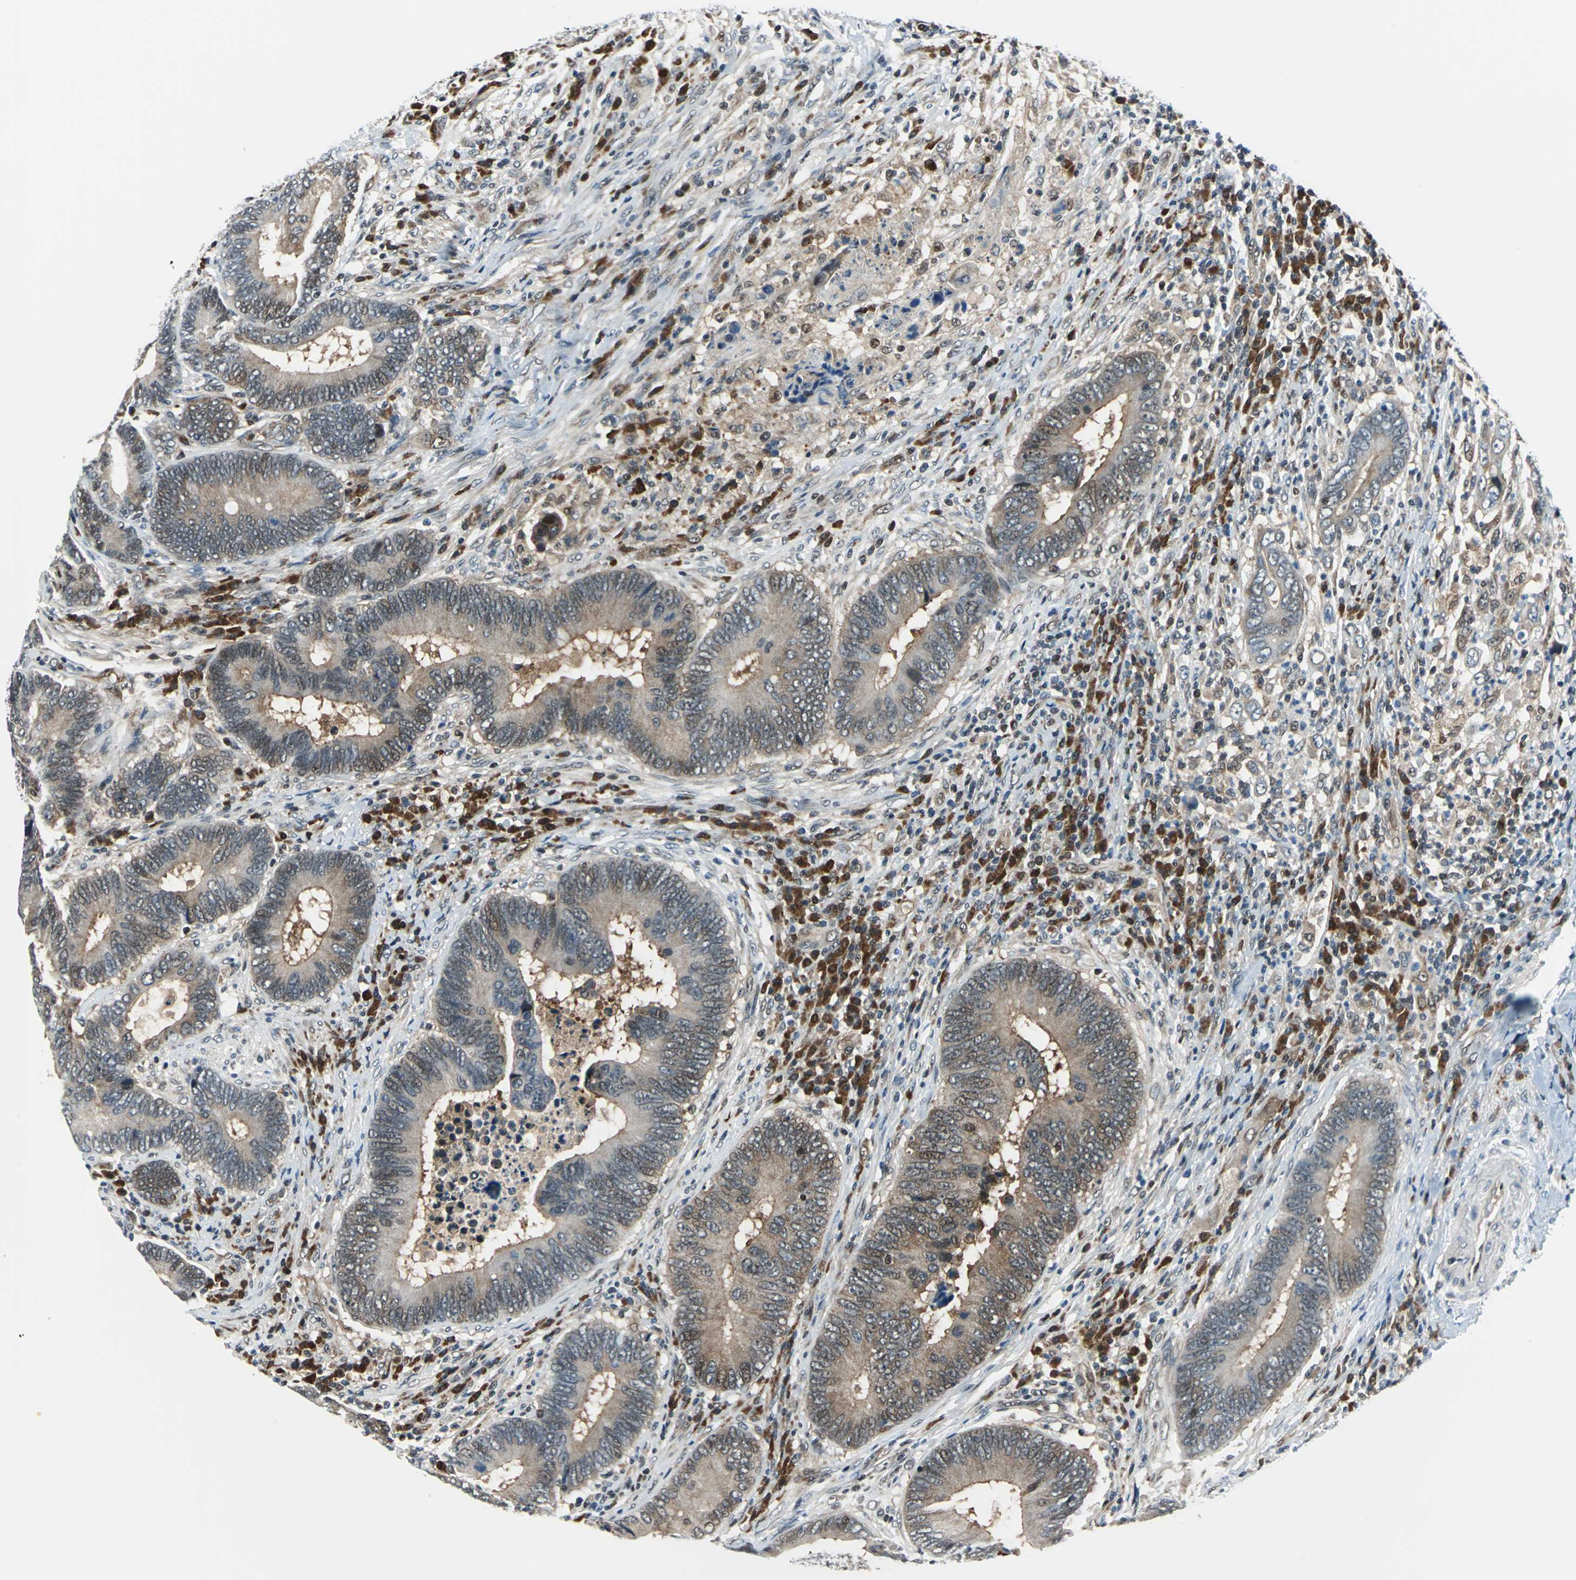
{"staining": {"intensity": "weak", "quantity": "25%-75%", "location": "cytoplasmic/membranous"}, "tissue": "colorectal cancer", "cell_type": "Tumor cells", "image_type": "cancer", "snomed": [{"axis": "morphology", "description": "Adenocarcinoma, NOS"}, {"axis": "topography", "description": "Colon"}], "caption": "IHC of human colorectal cancer (adenocarcinoma) reveals low levels of weak cytoplasmic/membranous positivity in approximately 25%-75% of tumor cells.", "gene": "POLR3K", "patient": {"sex": "female", "age": 78}}